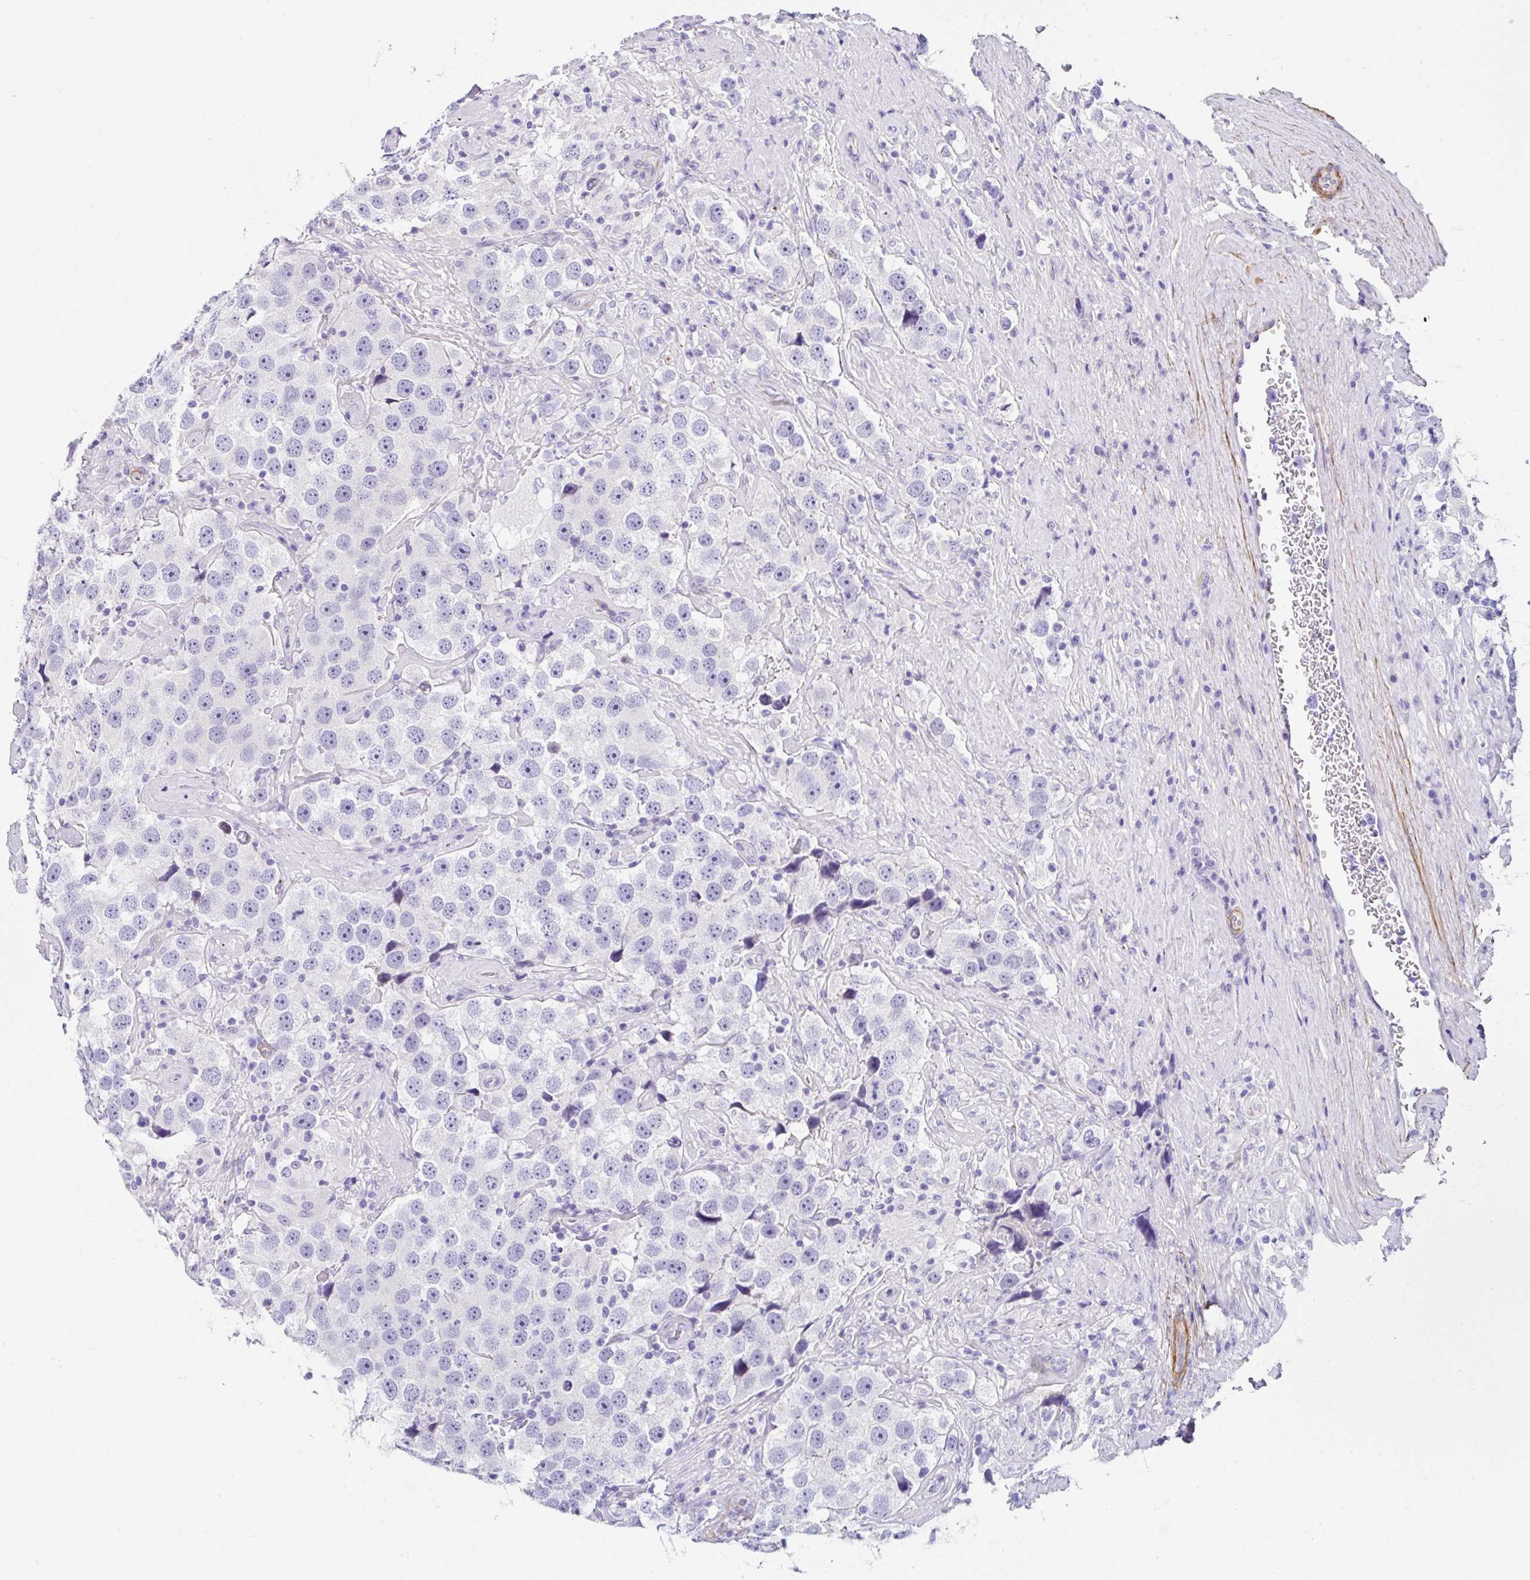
{"staining": {"intensity": "negative", "quantity": "none", "location": "none"}, "tissue": "testis cancer", "cell_type": "Tumor cells", "image_type": "cancer", "snomed": [{"axis": "morphology", "description": "Seminoma, NOS"}, {"axis": "topography", "description": "Testis"}], "caption": "A high-resolution photomicrograph shows immunohistochemistry (IHC) staining of testis cancer (seminoma), which displays no significant positivity in tumor cells. (DAB (3,3'-diaminobenzidine) immunohistochemistry with hematoxylin counter stain).", "gene": "PPFIA4", "patient": {"sex": "male", "age": 49}}